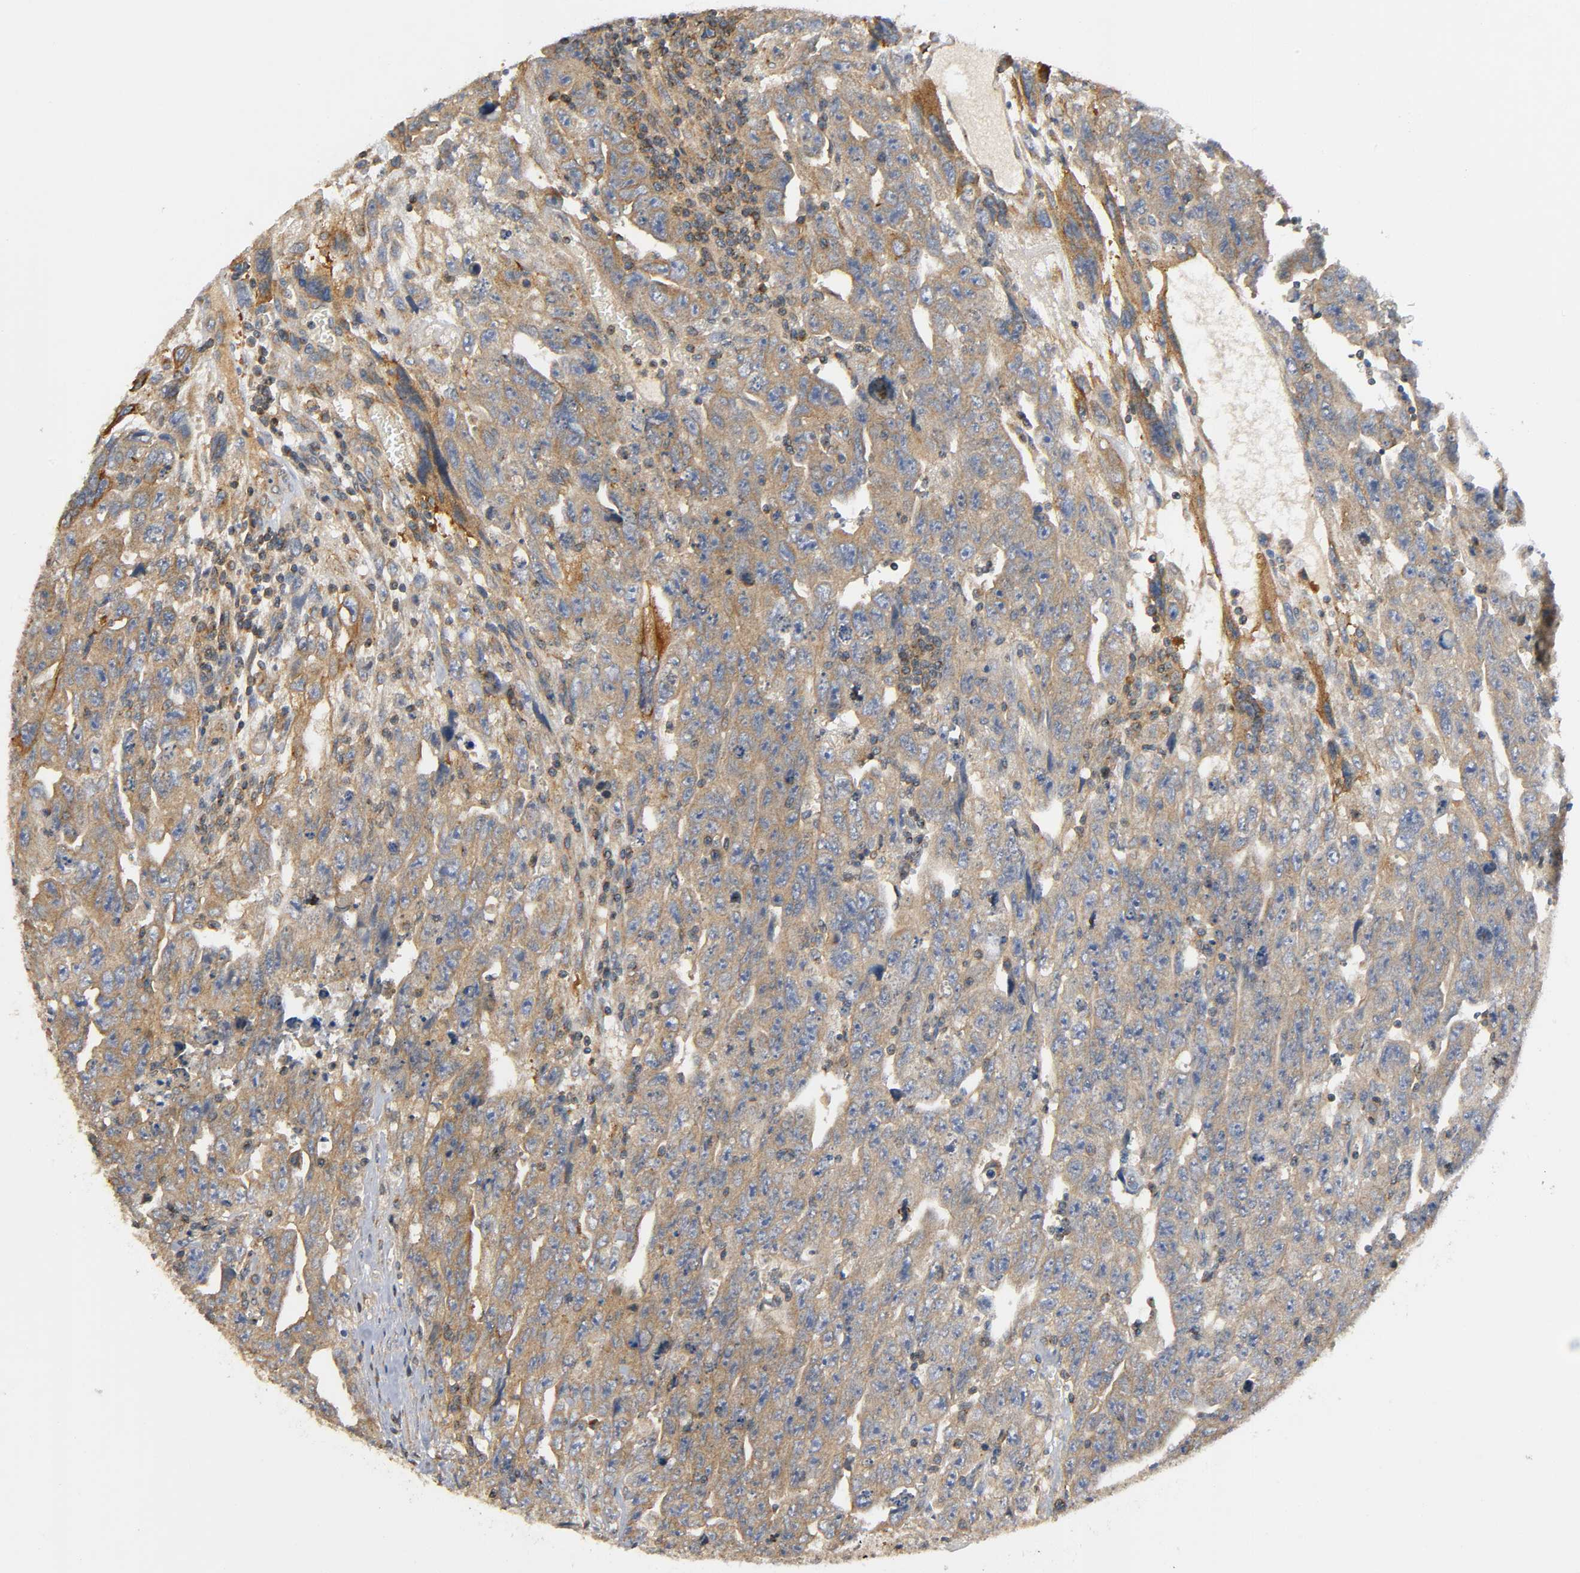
{"staining": {"intensity": "moderate", "quantity": ">75%", "location": "cytoplasmic/membranous"}, "tissue": "testis cancer", "cell_type": "Tumor cells", "image_type": "cancer", "snomed": [{"axis": "morphology", "description": "Carcinoma, Embryonal, NOS"}, {"axis": "topography", "description": "Testis"}], "caption": "Testis cancer was stained to show a protein in brown. There is medium levels of moderate cytoplasmic/membranous staining in about >75% of tumor cells.", "gene": "IKBKB", "patient": {"sex": "male", "age": 28}}